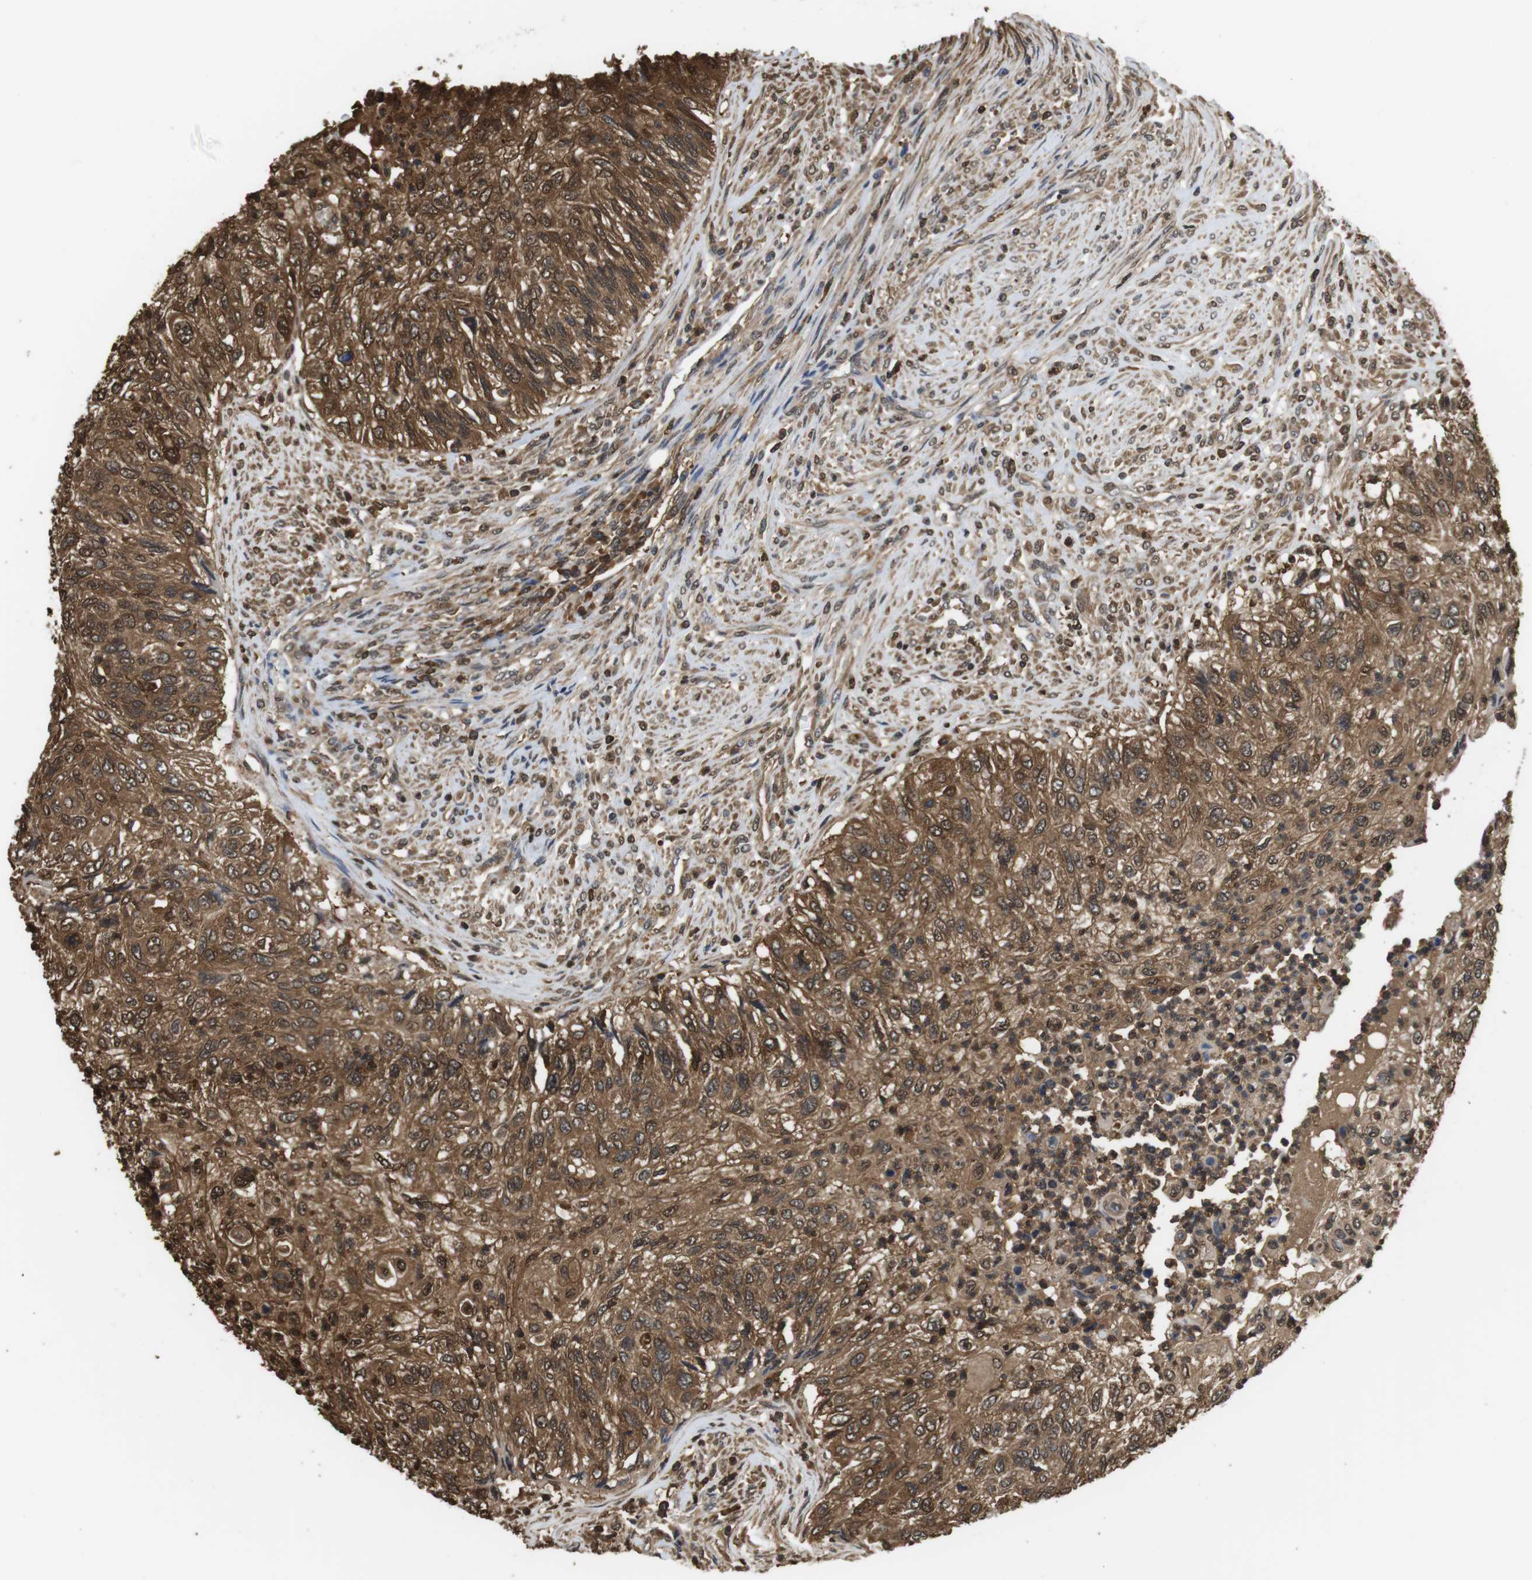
{"staining": {"intensity": "moderate", "quantity": ">75%", "location": "cytoplasmic/membranous,nuclear"}, "tissue": "urothelial cancer", "cell_type": "Tumor cells", "image_type": "cancer", "snomed": [{"axis": "morphology", "description": "Urothelial carcinoma, High grade"}, {"axis": "topography", "description": "Urinary bladder"}], "caption": "This image exhibits IHC staining of human high-grade urothelial carcinoma, with medium moderate cytoplasmic/membranous and nuclear expression in approximately >75% of tumor cells.", "gene": "LDHA", "patient": {"sex": "female", "age": 60}}